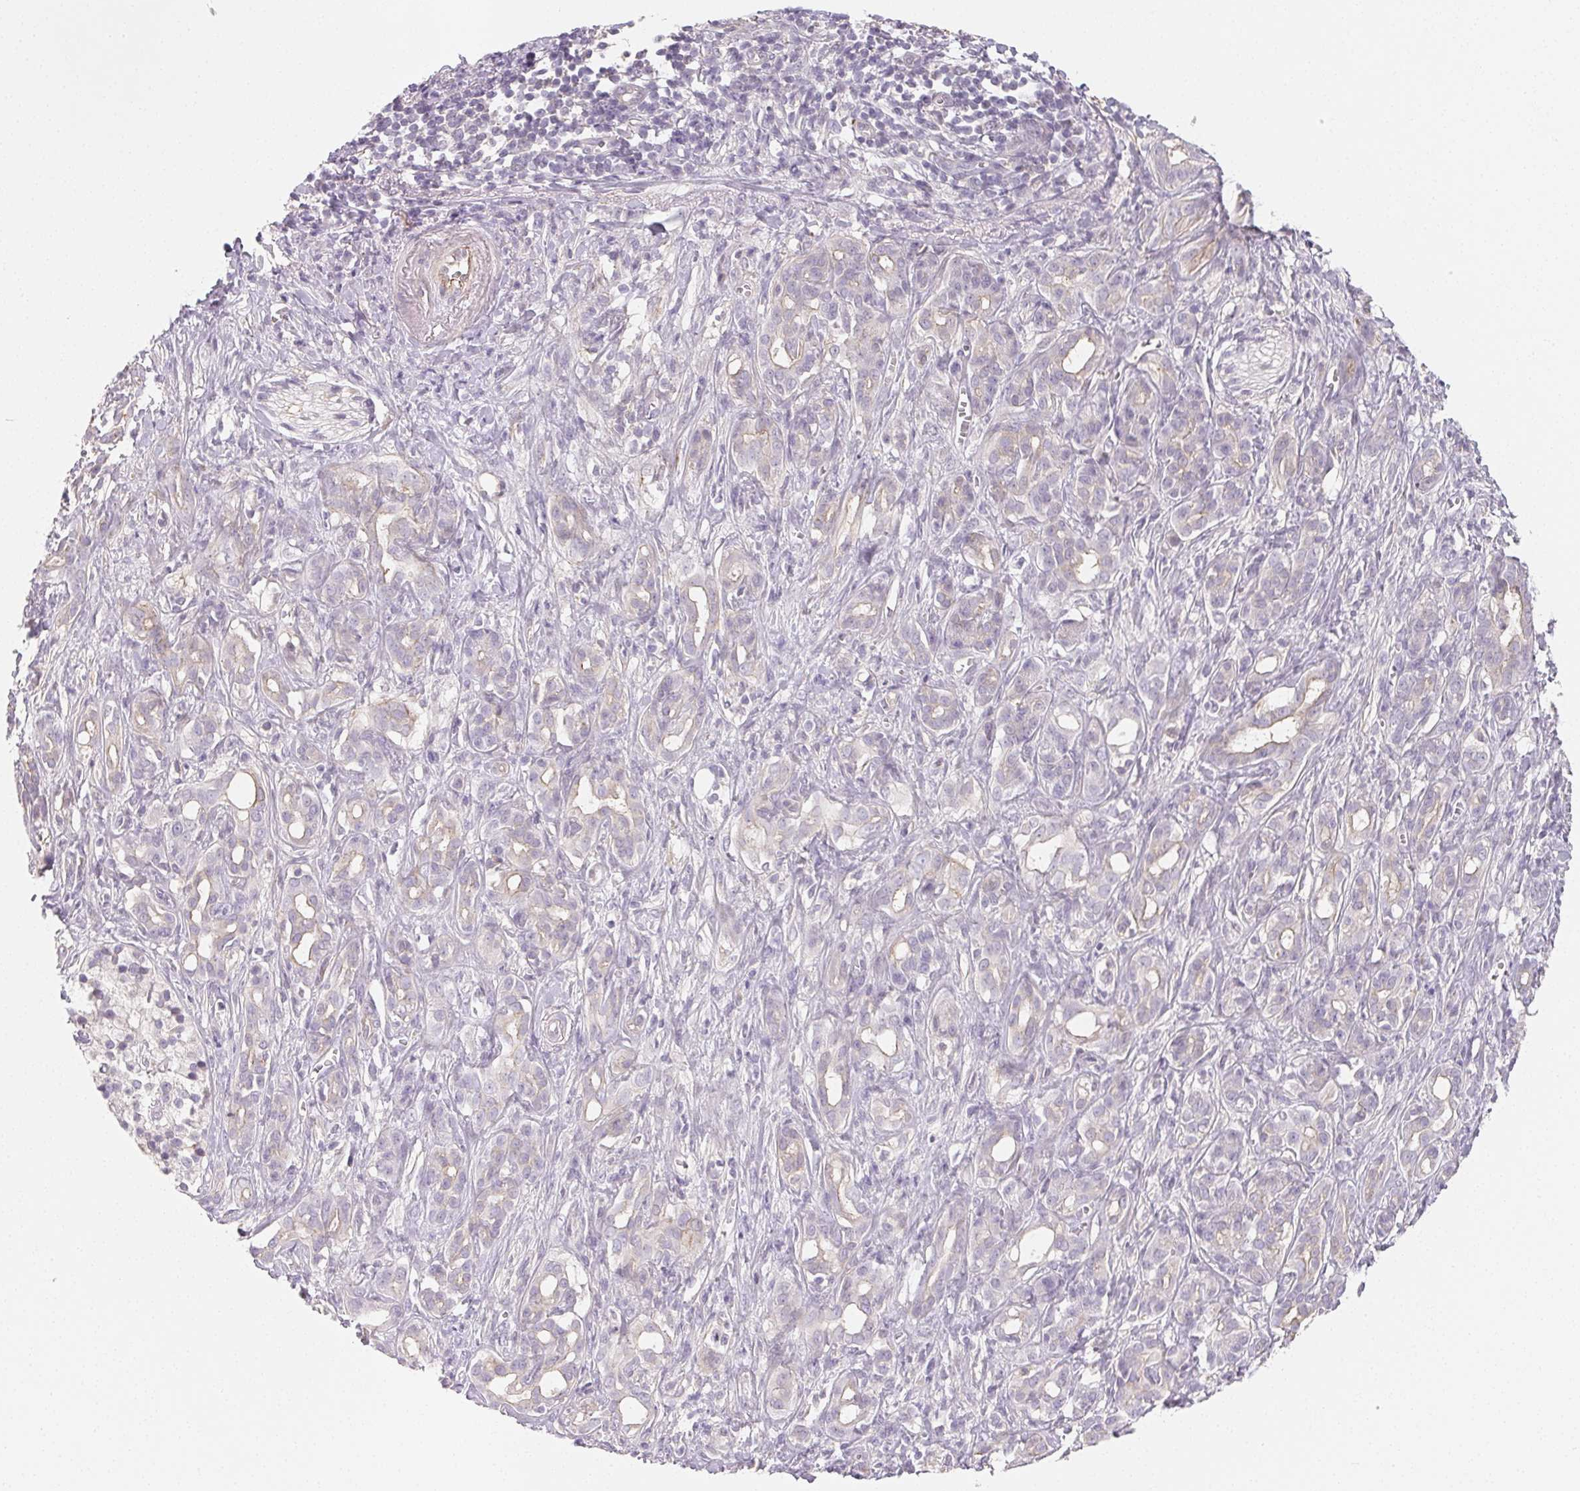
{"staining": {"intensity": "negative", "quantity": "none", "location": "none"}, "tissue": "pancreatic cancer", "cell_type": "Tumor cells", "image_type": "cancer", "snomed": [{"axis": "morphology", "description": "Adenocarcinoma, NOS"}, {"axis": "topography", "description": "Pancreas"}], "caption": "Tumor cells show no significant staining in pancreatic adenocarcinoma.", "gene": "LRRC23", "patient": {"sex": "male", "age": 61}}